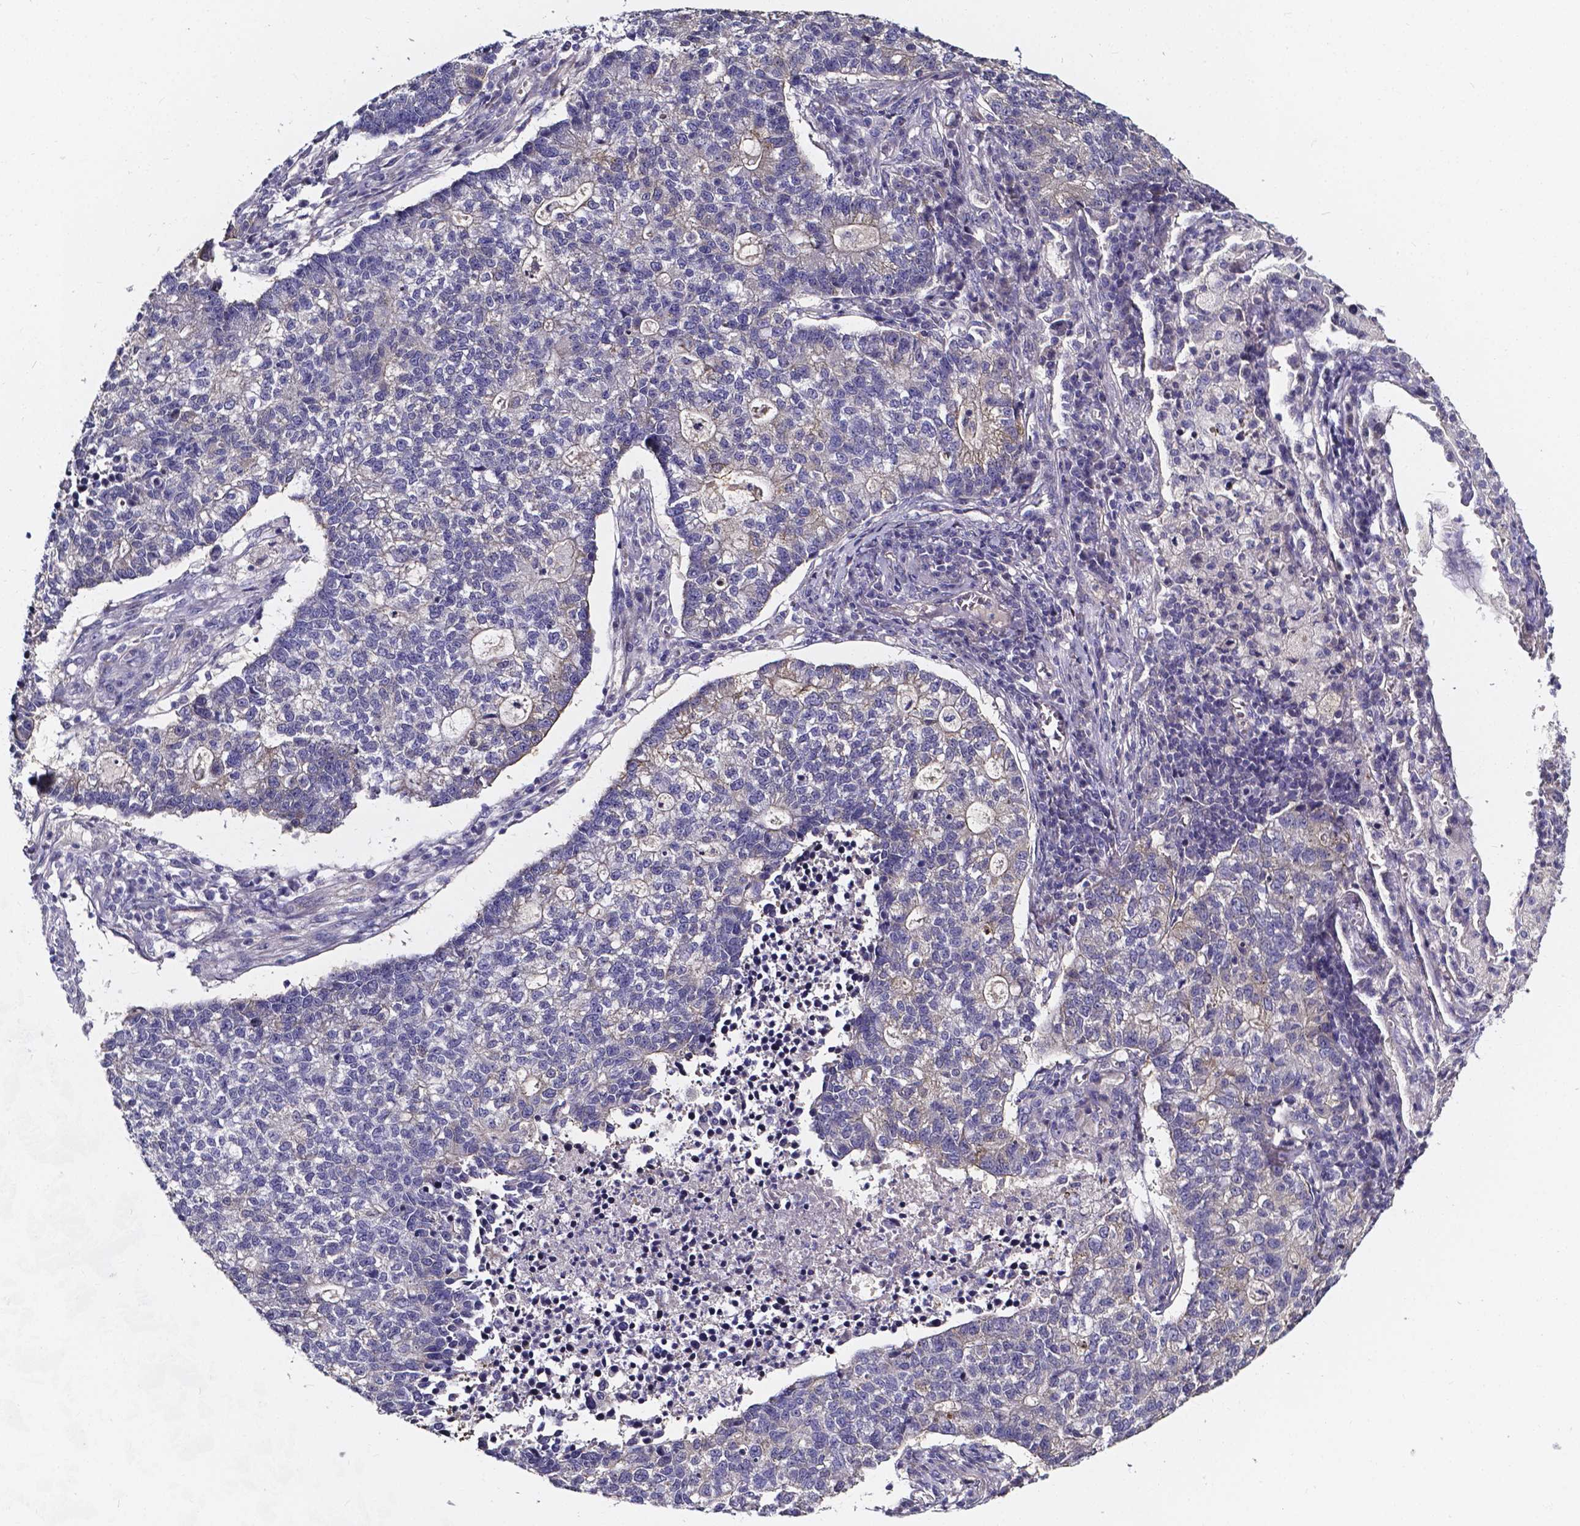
{"staining": {"intensity": "weak", "quantity": "<25%", "location": "cytoplasmic/membranous"}, "tissue": "lung cancer", "cell_type": "Tumor cells", "image_type": "cancer", "snomed": [{"axis": "morphology", "description": "Adenocarcinoma, NOS"}, {"axis": "topography", "description": "Lung"}], "caption": "A high-resolution micrograph shows immunohistochemistry (IHC) staining of lung cancer, which shows no significant positivity in tumor cells.", "gene": "CACNG8", "patient": {"sex": "male", "age": 57}}